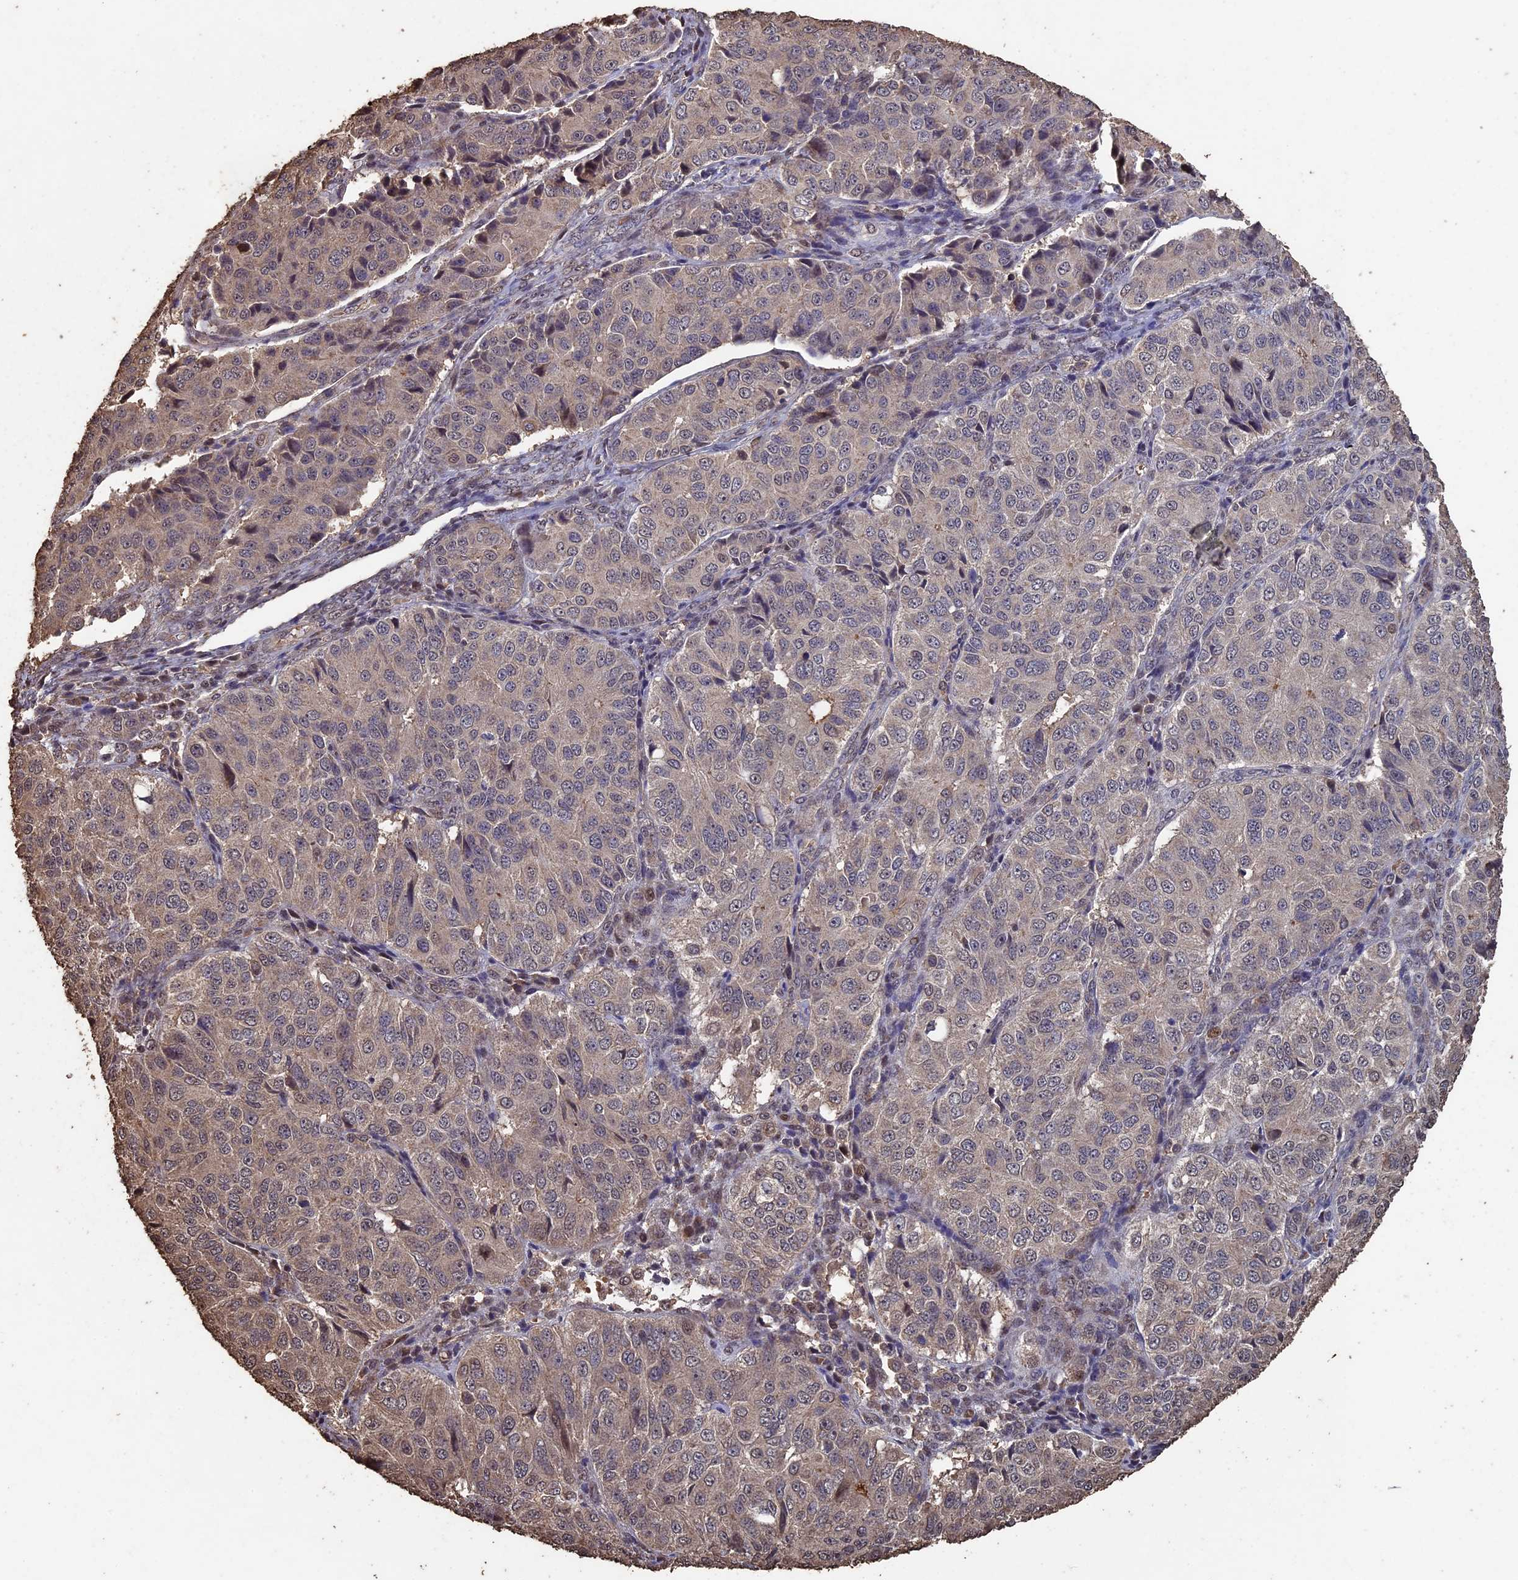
{"staining": {"intensity": "weak", "quantity": "<25%", "location": "cytoplasmic/membranous"}, "tissue": "ovarian cancer", "cell_type": "Tumor cells", "image_type": "cancer", "snomed": [{"axis": "morphology", "description": "Carcinoma, endometroid"}, {"axis": "topography", "description": "Ovary"}], "caption": "IHC histopathology image of endometroid carcinoma (ovarian) stained for a protein (brown), which displays no staining in tumor cells.", "gene": "HUNK", "patient": {"sex": "female", "age": 51}}